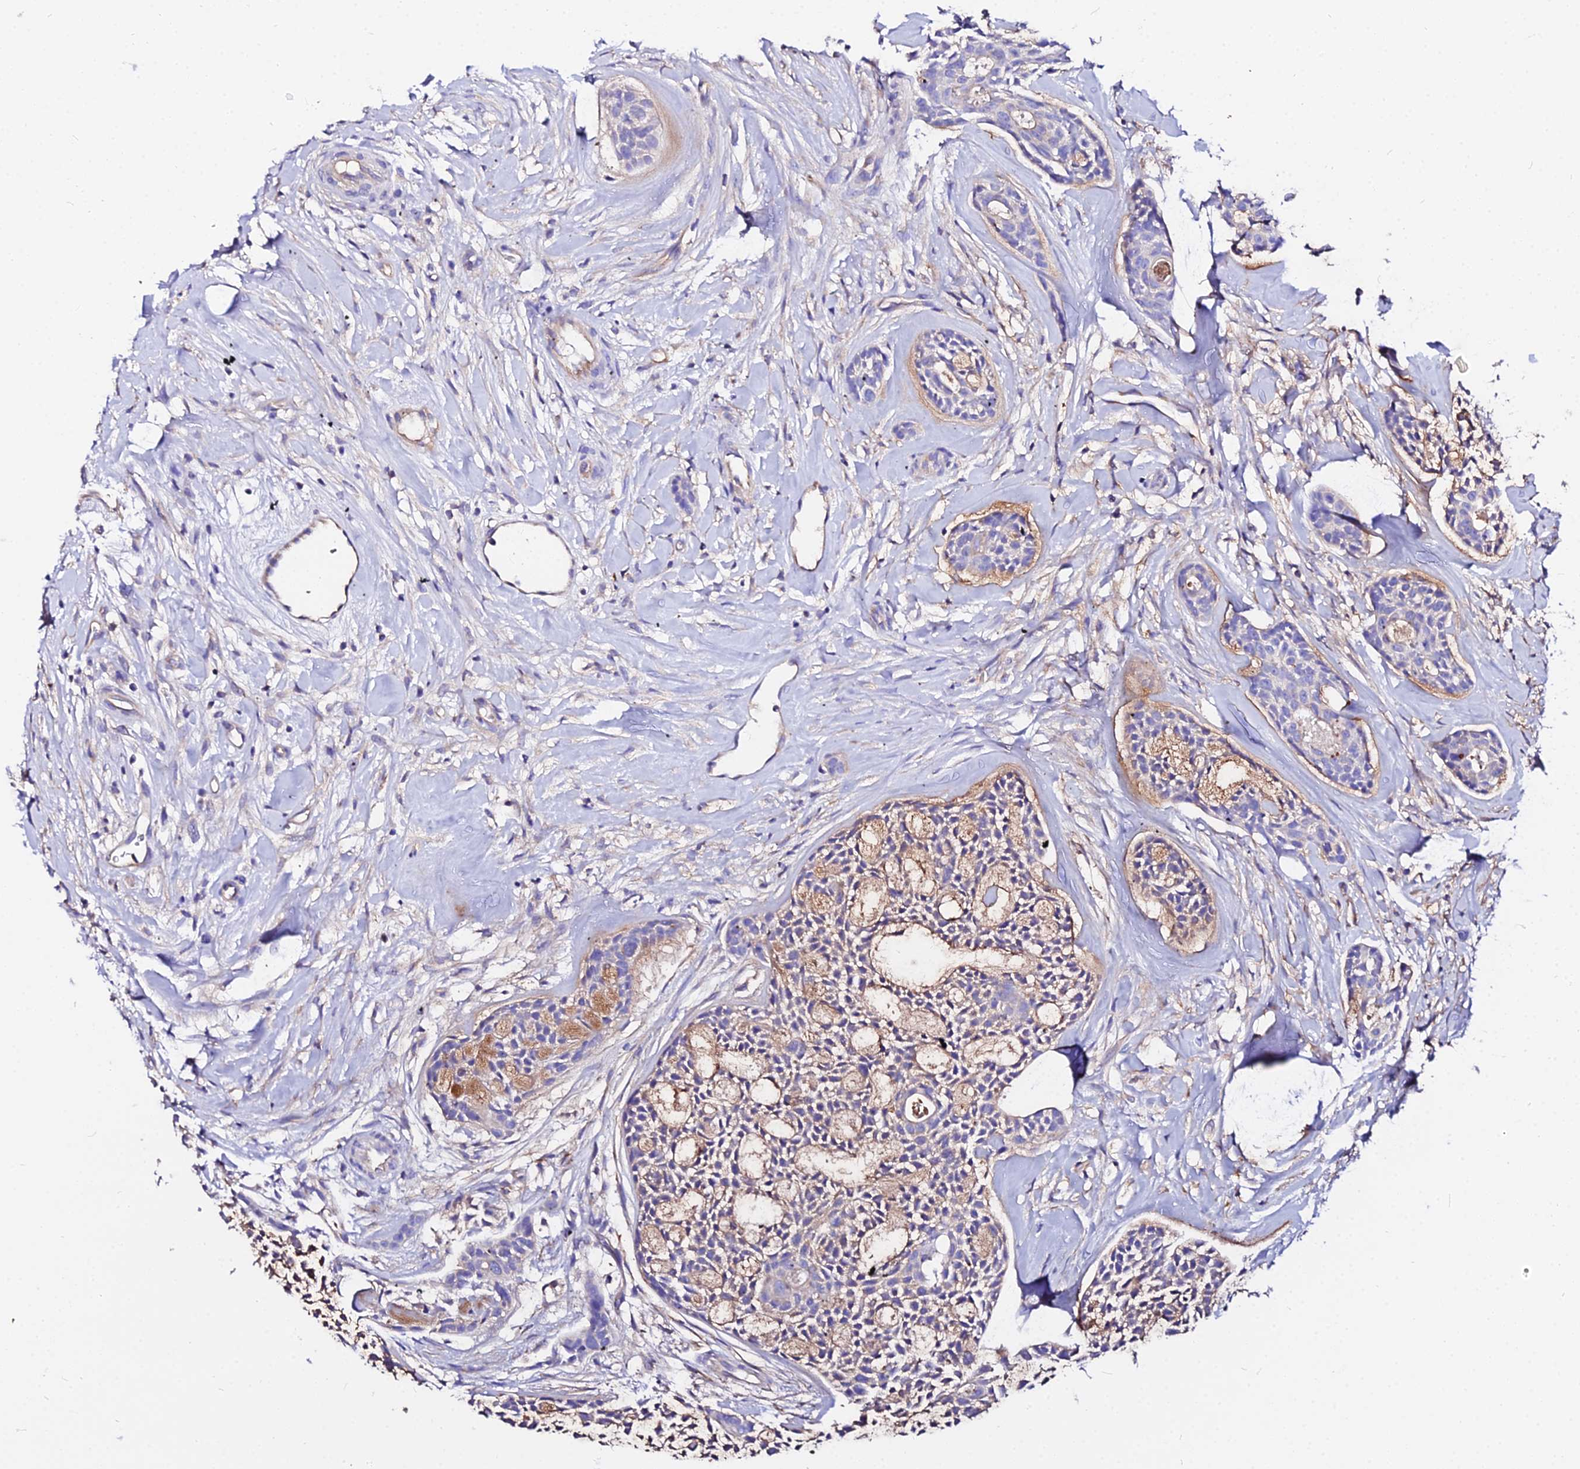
{"staining": {"intensity": "weak", "quantity": "25%-75%", "location": "cytoplasmic/membranous"}, "tissue": "head and neck cancer", "cell_type": "Tumor cells", "image_type": "cancer", "snomed": [{"axis": "morphology", "description": "Adenocarcinoma, NOS"}, {"axis": "topography", "description": "Subcutis"}, {"axis": "topography", "description": "Head-Neck"}], "caption": "Weak cytoplasmic/membranous protein positivity is appreciated in about 25%-75% of tumor cells in head and neck cancer. Using DAB (3,3'-diaminobenzidine) (brown) and hematoxylin (blue) stains, captured at high magnification using brightfield microscopy.", "gene": "DAW1", "patient": {"sex": "female", "age": 73}}